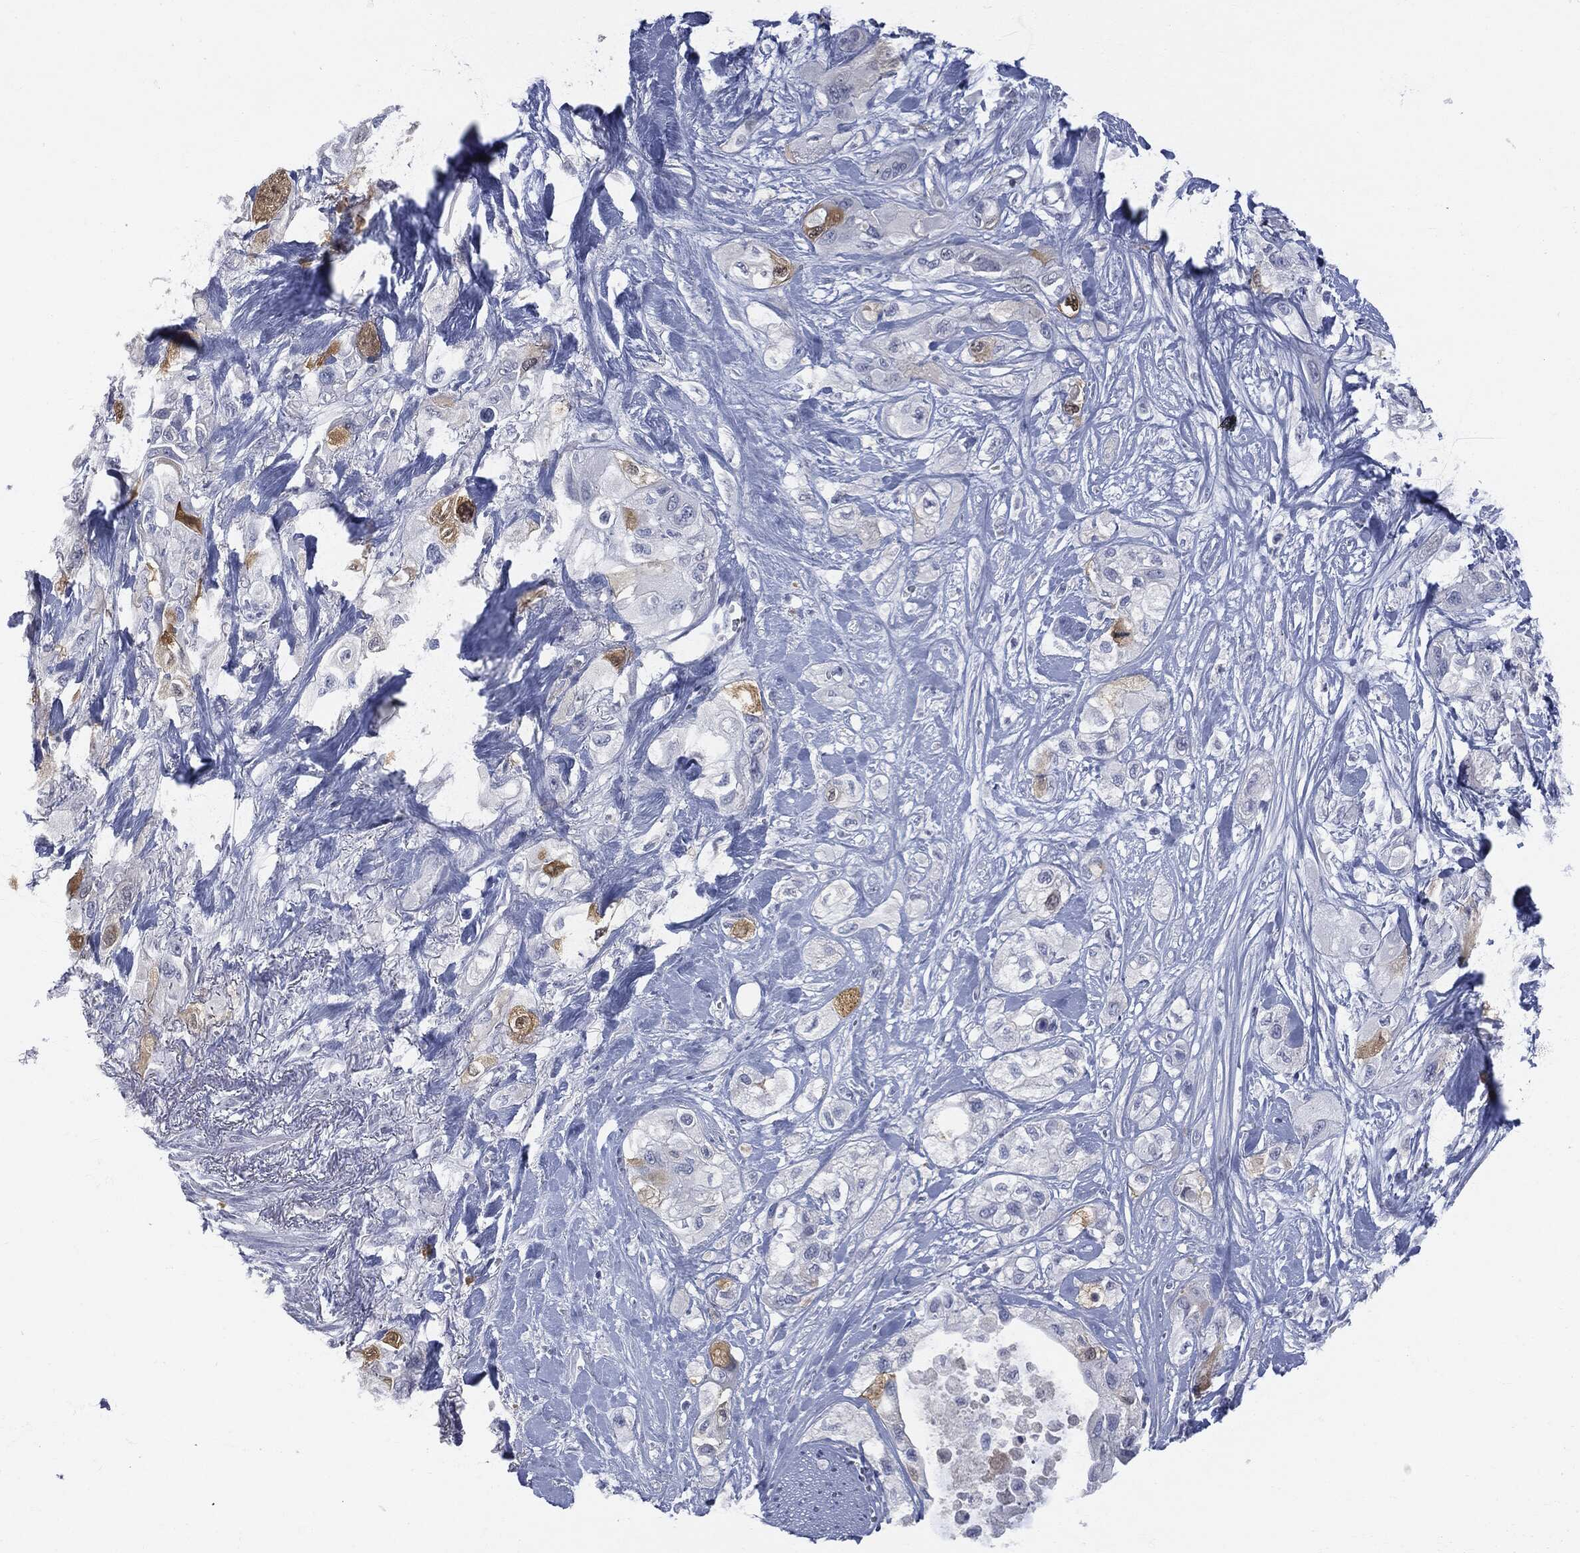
{"staining": {"intensity": "moderate", "quantity": "<25%", "location": "cytoplasmic/membranous"}, "tissue": "pancreatic cancer", "cell_type": "Tumor cells", "image_type": "cancer", "snomed": [{"axis": "morphology", "description": "Adenocarcinoma, NOS"}, {"axis": "topography", "description": "Pancreas"}], "caption": "Moderate cytoplasmic/membranous protein expression is identified in about <25% of tumor cells in pancreatic cancer. (Stains: DAB in brown, nuclei in blue, Microscopy: brightfield microscopy at high magnification).", "gene": "UBE2C", "patient": {"sex": "male", "age": 72}}